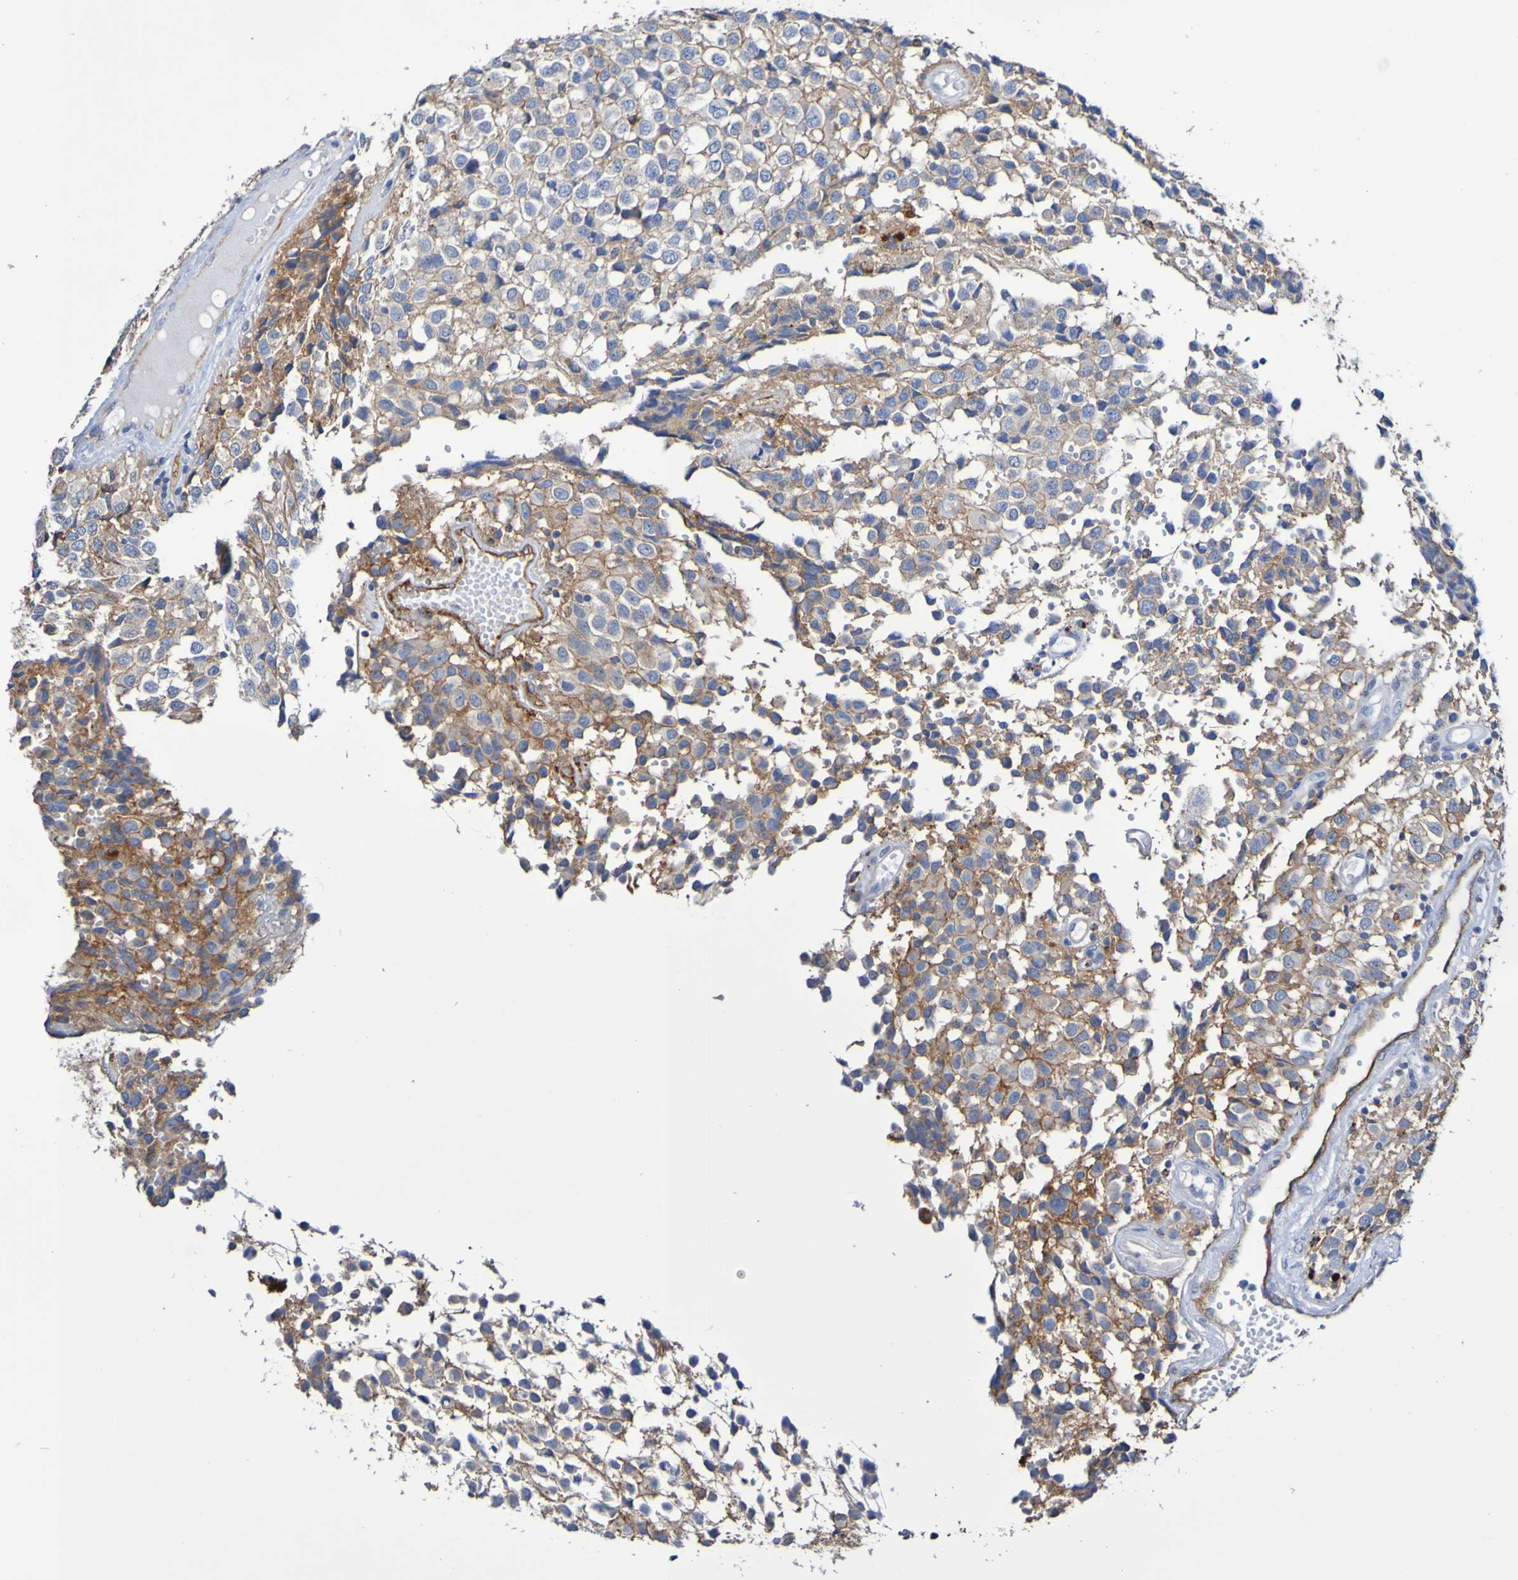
{"staining": {"intensity": "moderate", "quantity": "25%-75%", "location": "cytoplasmic/membranous"}, "tissue": "glioma", "cell_type": "Tumor cells", "image_type": "cancer", "snomed": [{"axis": "morphology", "description": "Glioma, malignant, High grade"}, {"axis": "topography", "description": "Brain"}], "caption": "Glioma stained with a brown dye shows moderate cytoplasmic/membranous positive expression in about 25%-75% of tumor cells.", "gene": "SLC3A2", "patient": {"sex": "male", "age": 32}}